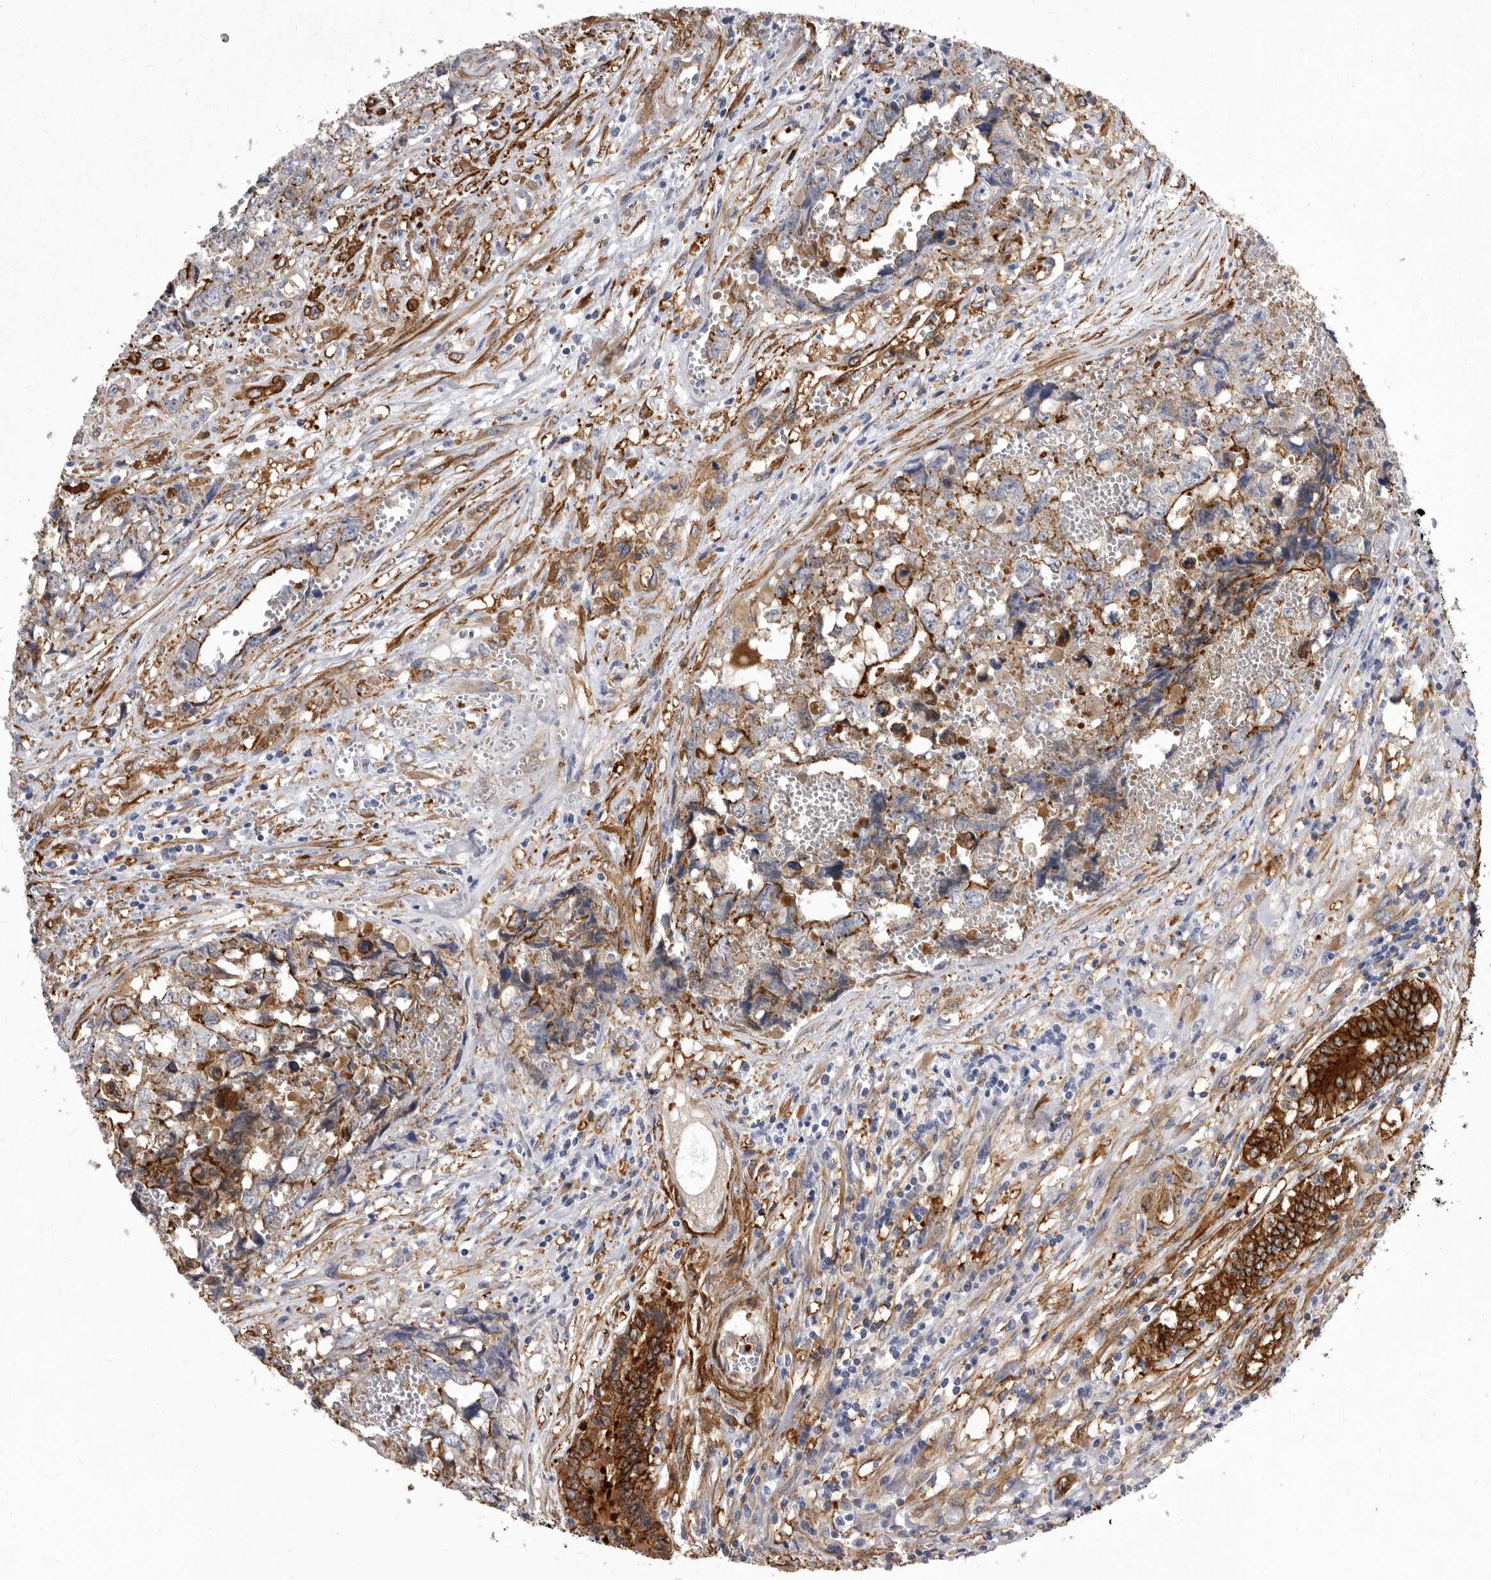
{"staining": {"intensity": "moderate", "quantity": "25%-75%", "location": "cytoplasmic/membranous"}, "tissue": "testis cancer", "cell_type": "Tumor cells", "image_type": "cancer", "snomed": [{"axis": "morphology", "description": "Carcinoma, Embryonal, NOS"}, {"axis": "topography", "description": "Testis"}], "caption": "Testis cancer (embryonal carcinoma) stained with DAB (3,3'-diaminobenzidine) immunohistochemistry (IHC) displays medium levels of moderate cytoplasmic/membranous staining in about 25%-75% of tumor cells.", "gene": "ENAH", "patient": {"sex": "male", "age": 31}}